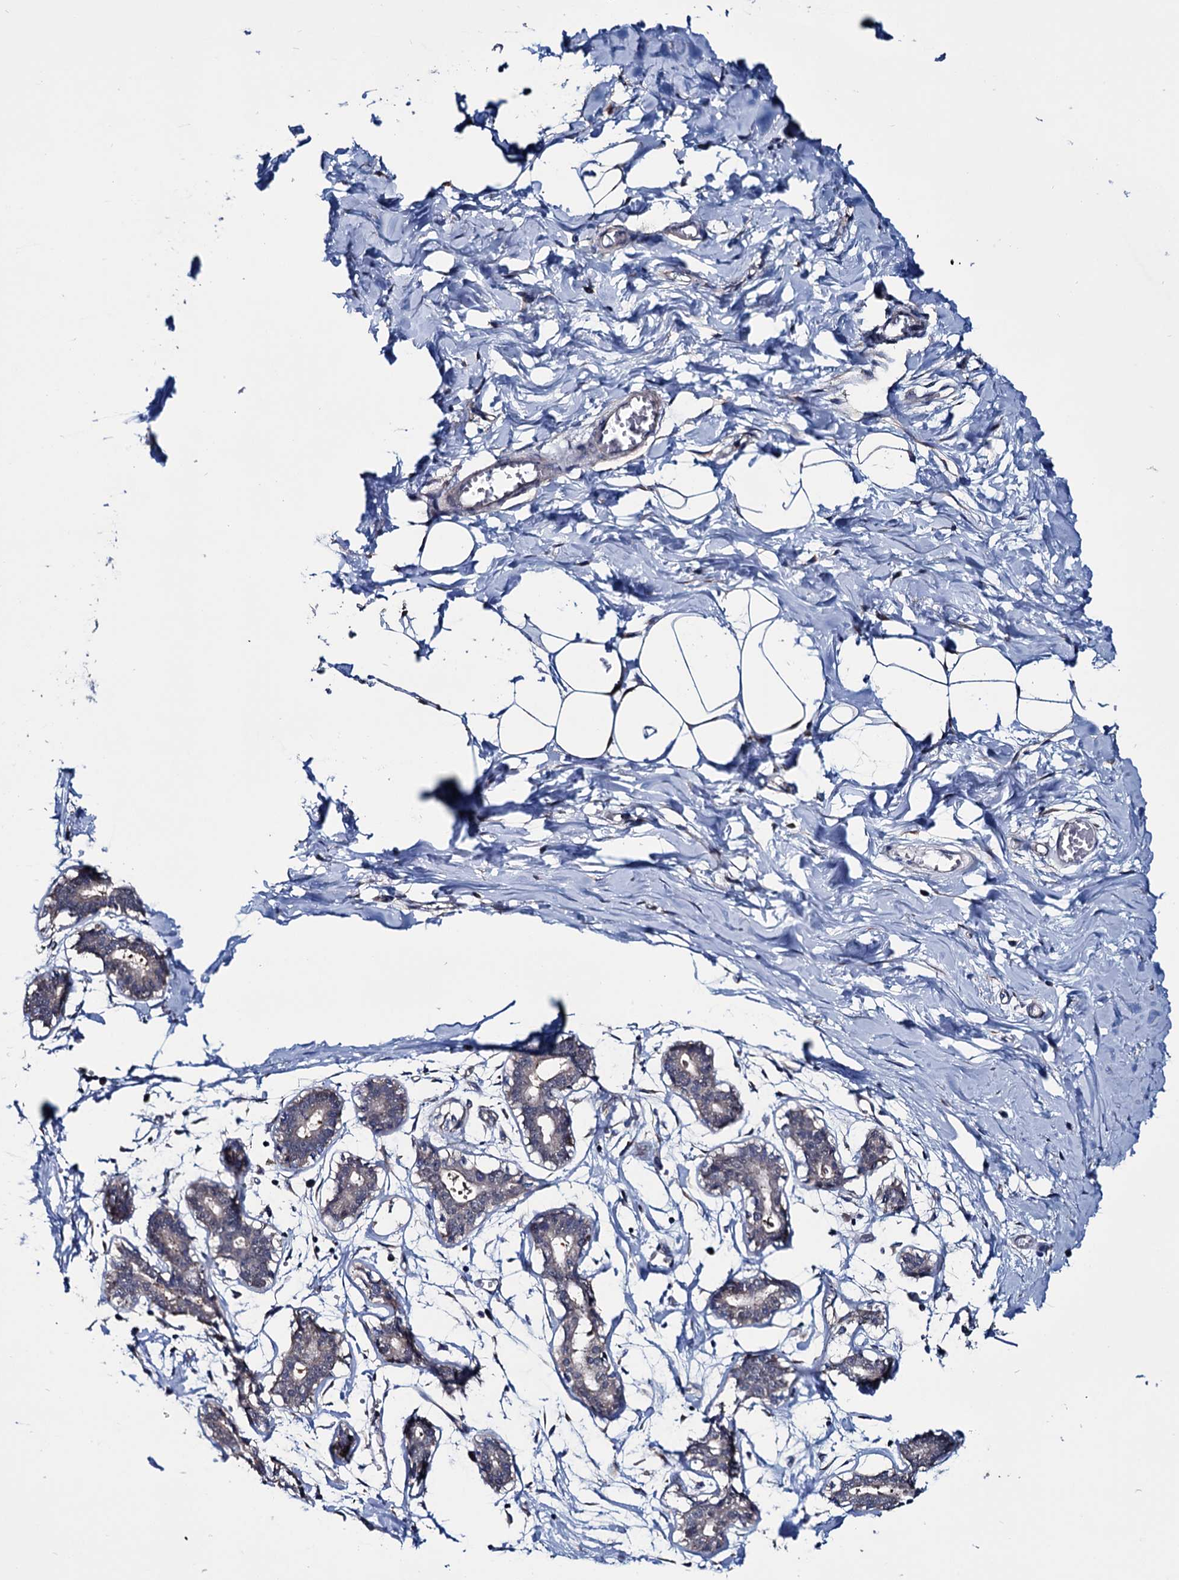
{"staining": {"intensity": "negative", "quantity": "none", "location": "none"}, "tissue": "breast", "cell_type": "Adipocytes", "image_type": "normal", "snomed": [{"axis": "morphology", "description": "Normal tissue, NOS"}, {"axis": "topography", "description": "Breast"}], "caption": "IHC micrograph of unremarkable breast: breast stained with DAB (3,3'-diaminobenzidine) reveals no significant protein expression in adipocytes.", "gene": "EYA4", "patient": {"sex": "female", "age": 27}}